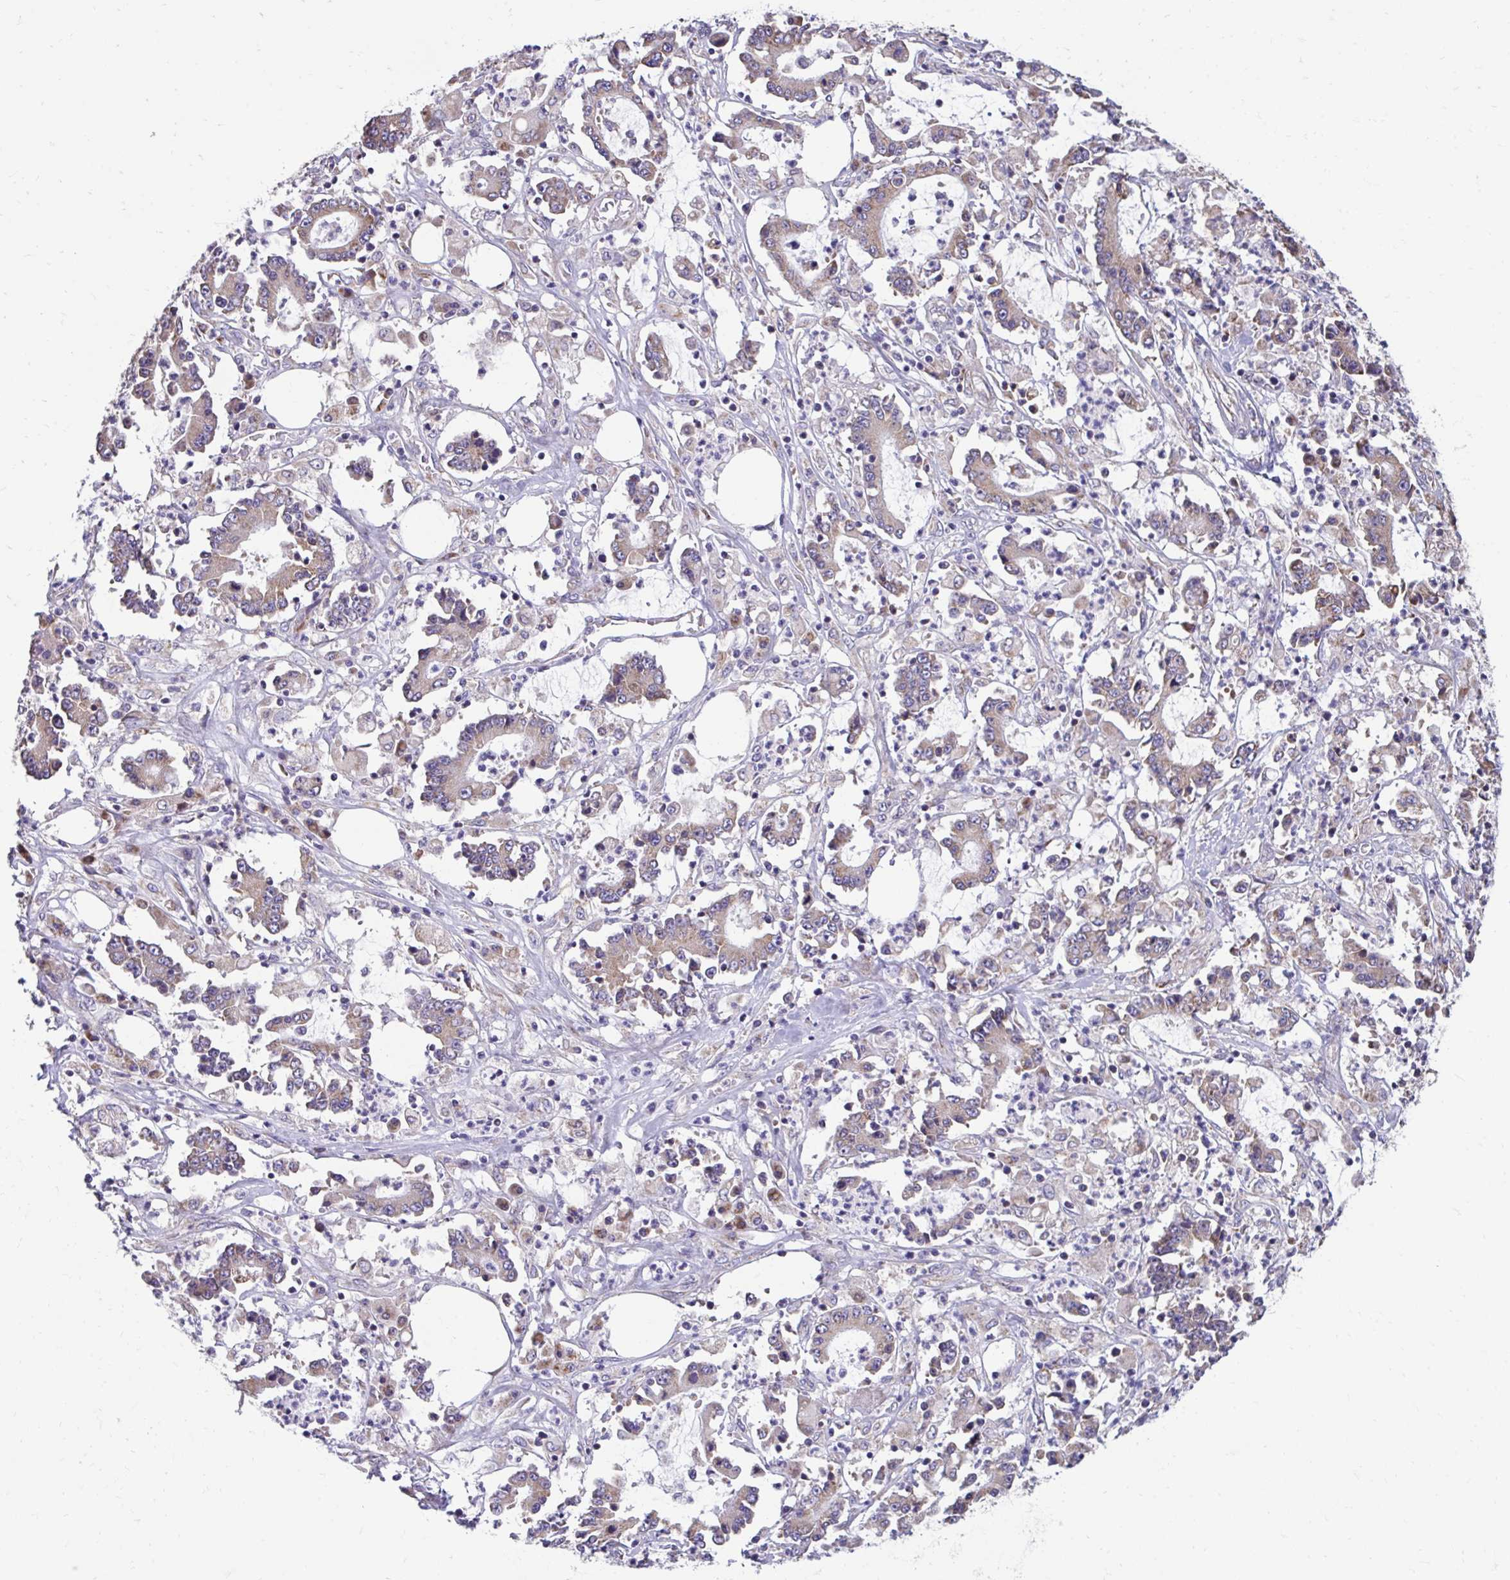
{"staining": {"intensity": "moderate", "quantity": ">75%", "location": "cytoplasmic/membranous"}, "tissue": "stomach cancer", "cell_type": "Tumor cells", "image_type": "cancer", "snomed": [{"axis": "morphology", "description": "Adenocarcinoma, NOS"}, {"axis": "topography", "description": "Stomach, upper"}], "caption": "Moderate cytoplasmic/membranous expression is identified in about >75% of tumor cells in adenocarcinoma (stomach).", "gene": "LINGO4", "patient": {"sex": "male", "age": 68}}